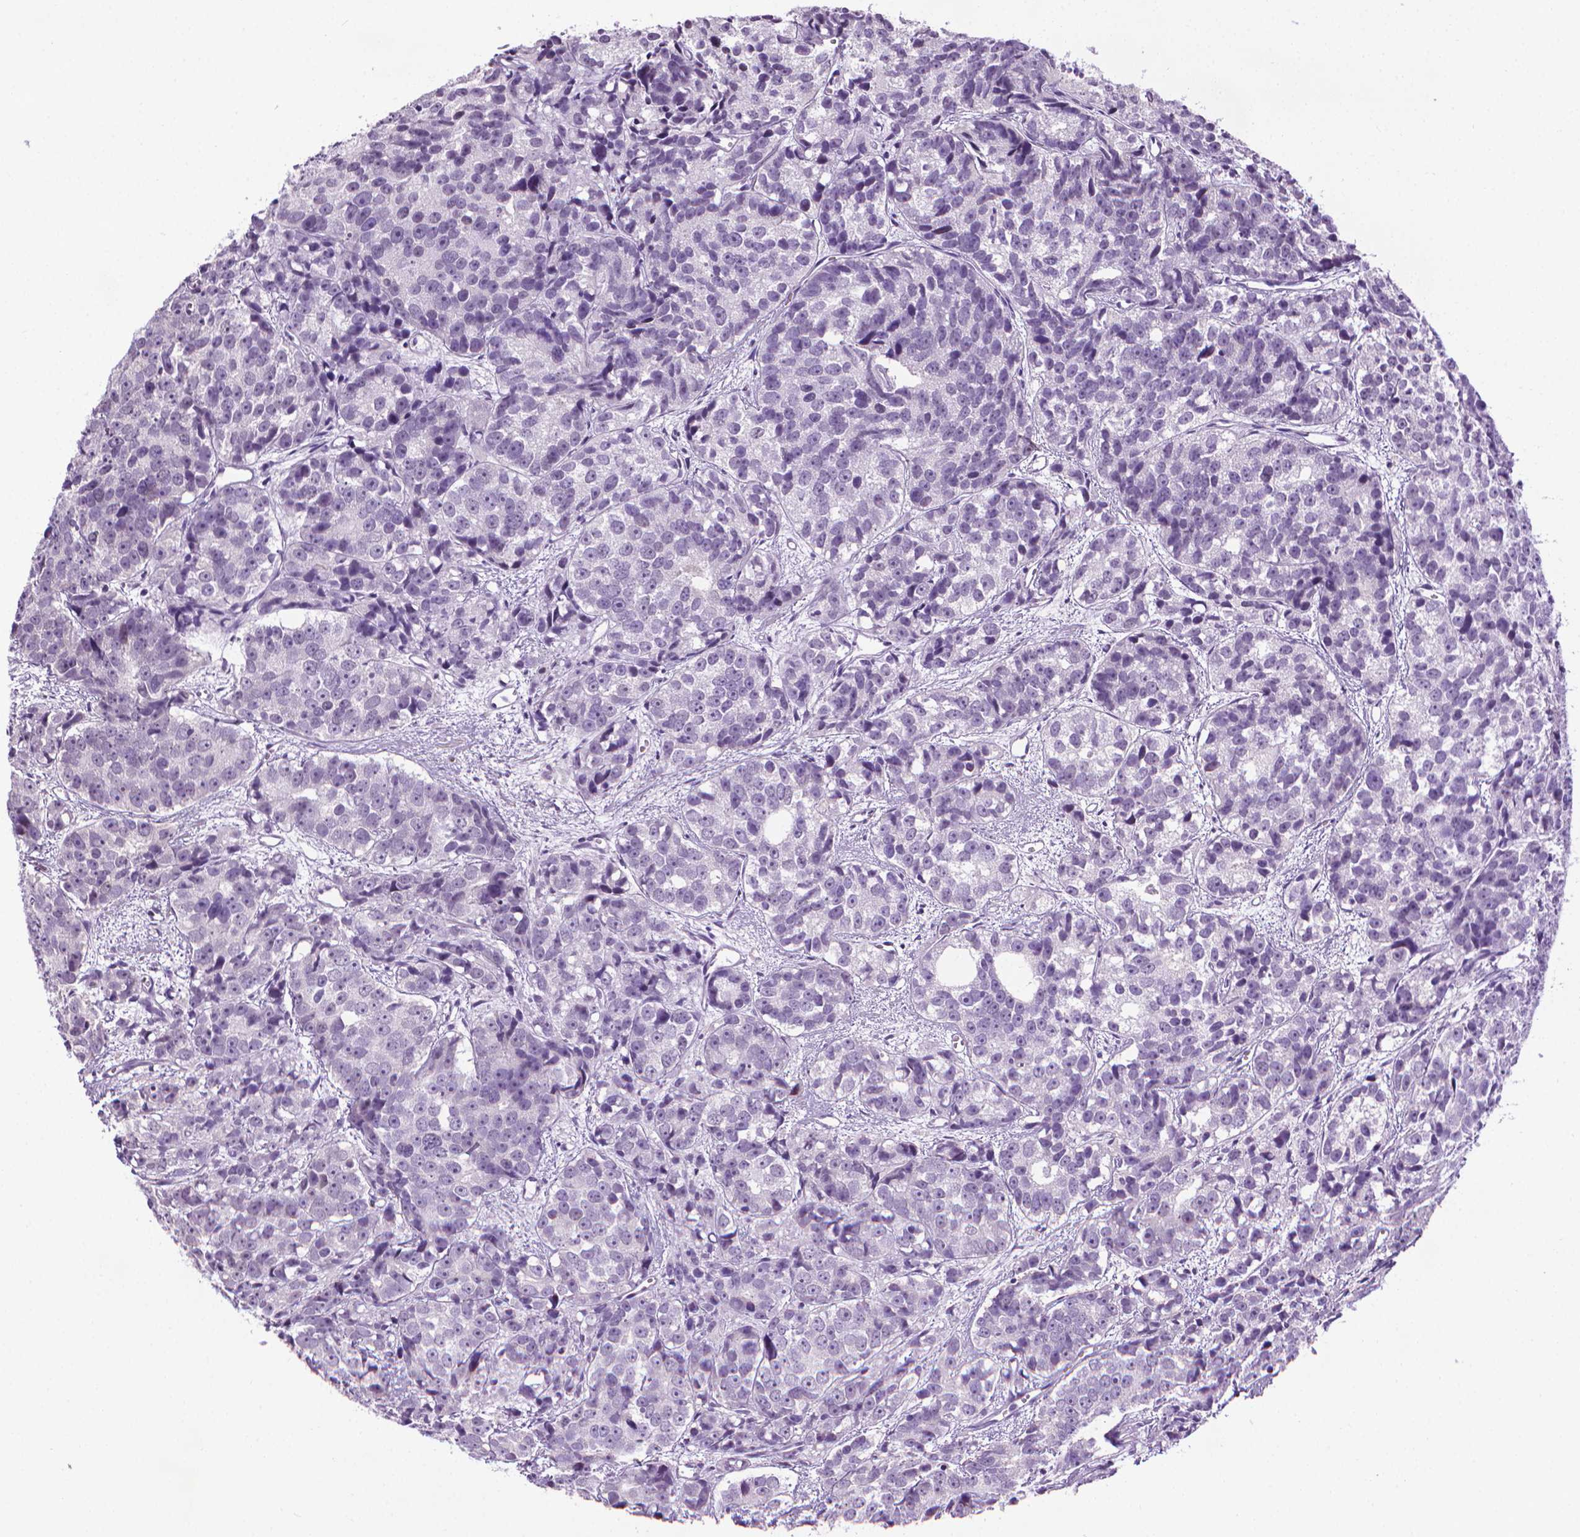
{"staining": {"intensity": "negative", "quantity": "none", "location": "none"}, "tissue": "prostate cancer", "cell_type": "Tumor cells", "image_type": "cancer", "snomed": [{"axis": "morphology", "description": "Adenocarcinoma, High grade"}, {"axis": "topography", "description": "Prostate"}], "caption": "The immunohistochemistry (IHC) histopathology image has no significant staining in tumor cells of high-grade adenocarcinoma (prostate) tissue. The staining was performed using DAB (3,3'-diaminobenzidine) to visualize the protein expression in brown, while the nuclei were stained in blue with hematoxylin (Magnification: 20x).", "gene": "DNAI7", "patient": {"sex": "male", "age": 77}}